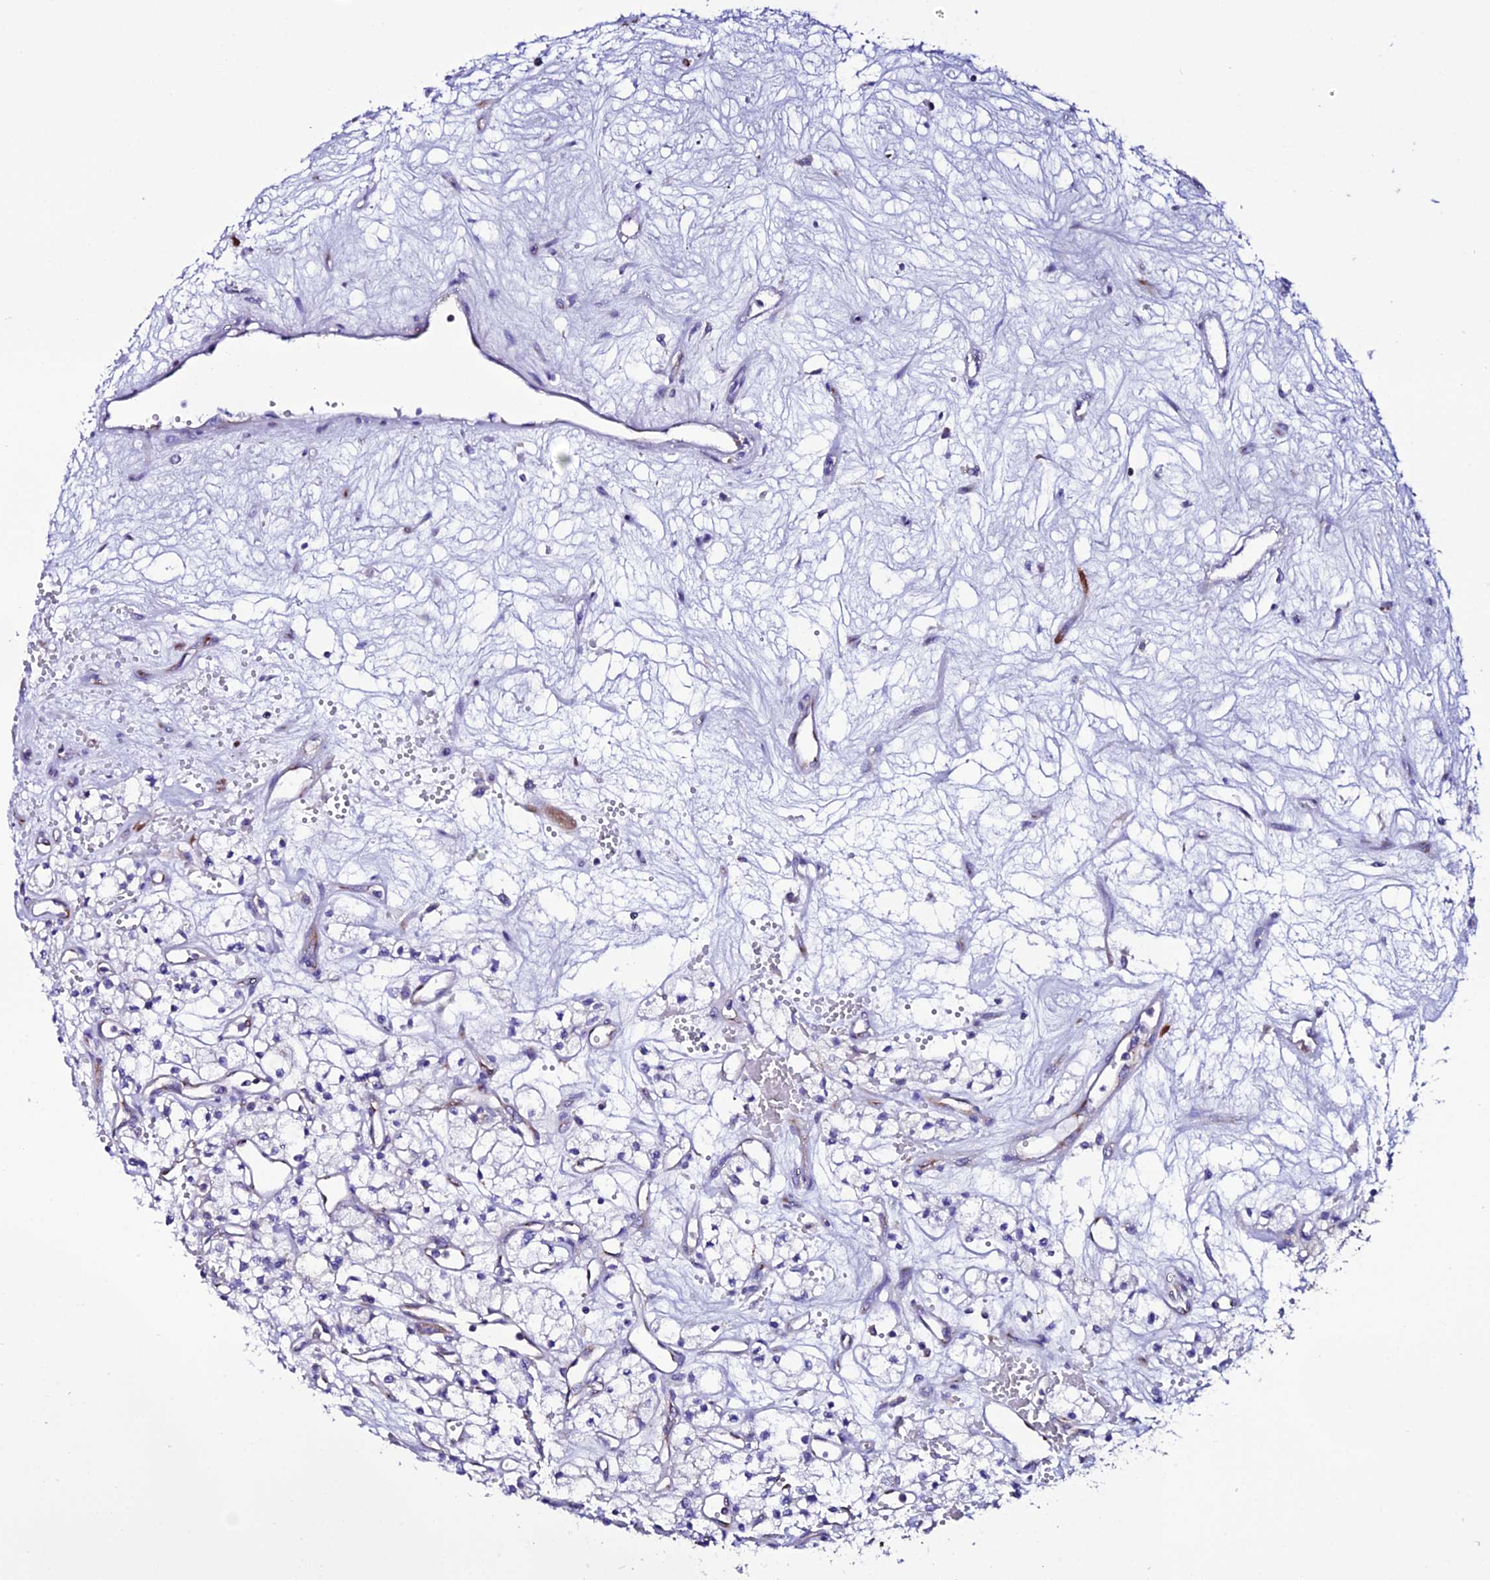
{"staining": {"intensity": "negative", "quantity": "none", "location": "none"}, "tissue": "renal cancer", "cell_type": "Tumor cells", "image_type": "cancer", "snomed": [{"axis": "morphology", "description": "Adenocarcinoma, NOS"}, {"axis": "topography", "description": "Kidney"}], "caption": "DAB (3,3'-diaminobenzidine) immunohistochemical staining of renal cancer (adenocarcinoma) reveals no significant expression in tumor cells.", "gene": "EEF1G", "patient": {"sex": "male", "age": 59}}